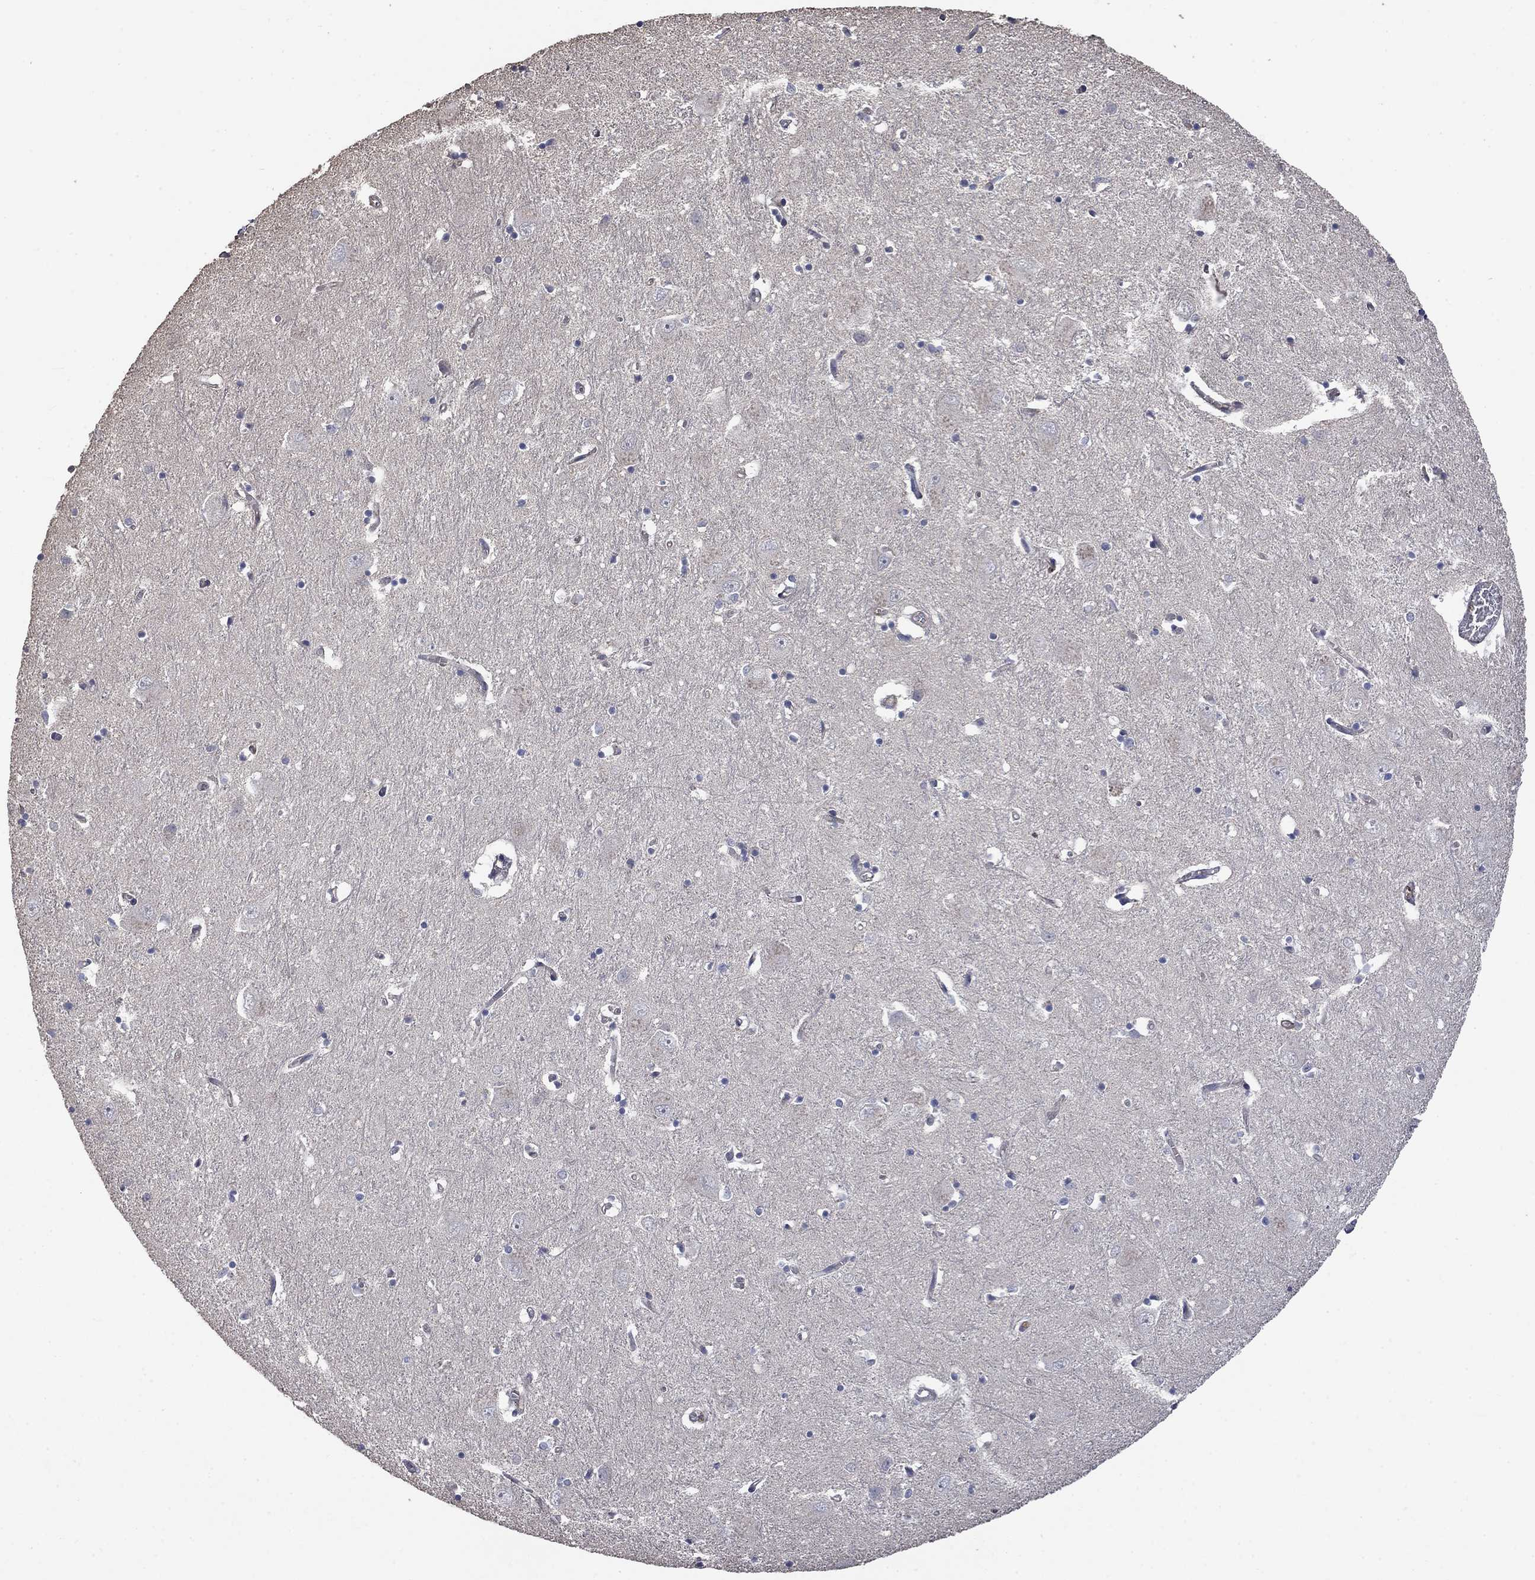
{"staining": {"intensity": "negative", "quantity": "none", "location": "none"}, "tissue": "caudate", "cell_type": "Glial cells", "image_type": "normal", "snomed": [{"axis": "morphology", "description": "Normal tissue, NOS"}, {"axis": "topography", "description": "Lateral ventricle wall"}], "caption": "Protein analysis of benign caudate exhibits no significant expression in glial cells.", "gene": "VCAN", "patient": {"sex": "male", "age": 54}}